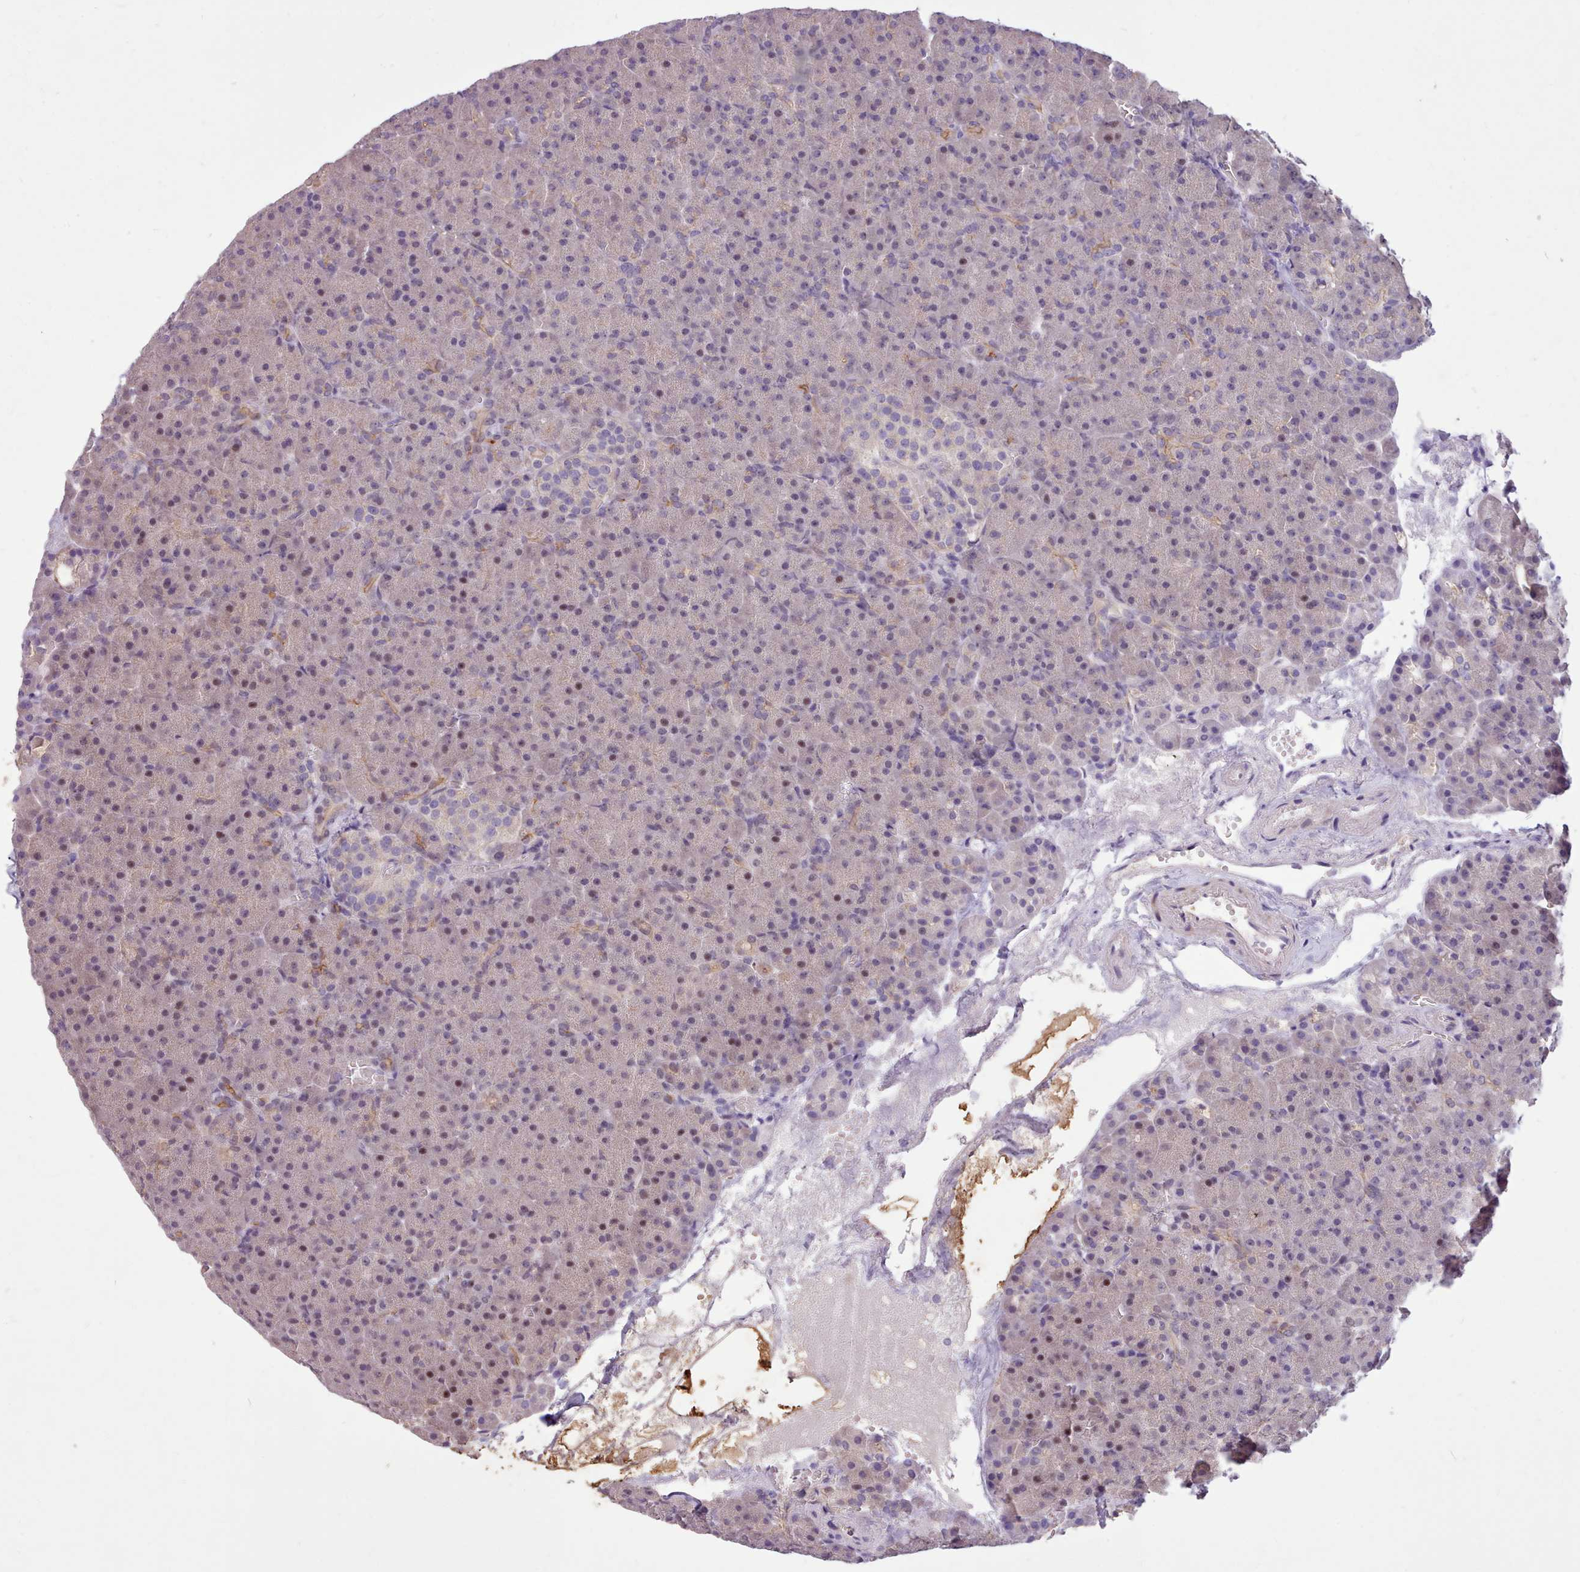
{"staining": {"intensity": "weak", "quantity": "<25%", "location": "nuclear"}, "tissue": "pancreas", "cell_type": "Exocrine glandular cells", "image_type": "normal", "snomed": [{"axis": "morphology", "description": "Normal tissue, NOS"}, {"axis": "topography", "description": "Pancreas"}], "caption": "Immunohistochemistry micrograph of normal pancreas stained for a protein (brown), which displays no positivity in exocrine glandular cells.", "gene": "ZNF607", "patient": {"sex": "female", "age": 74}}